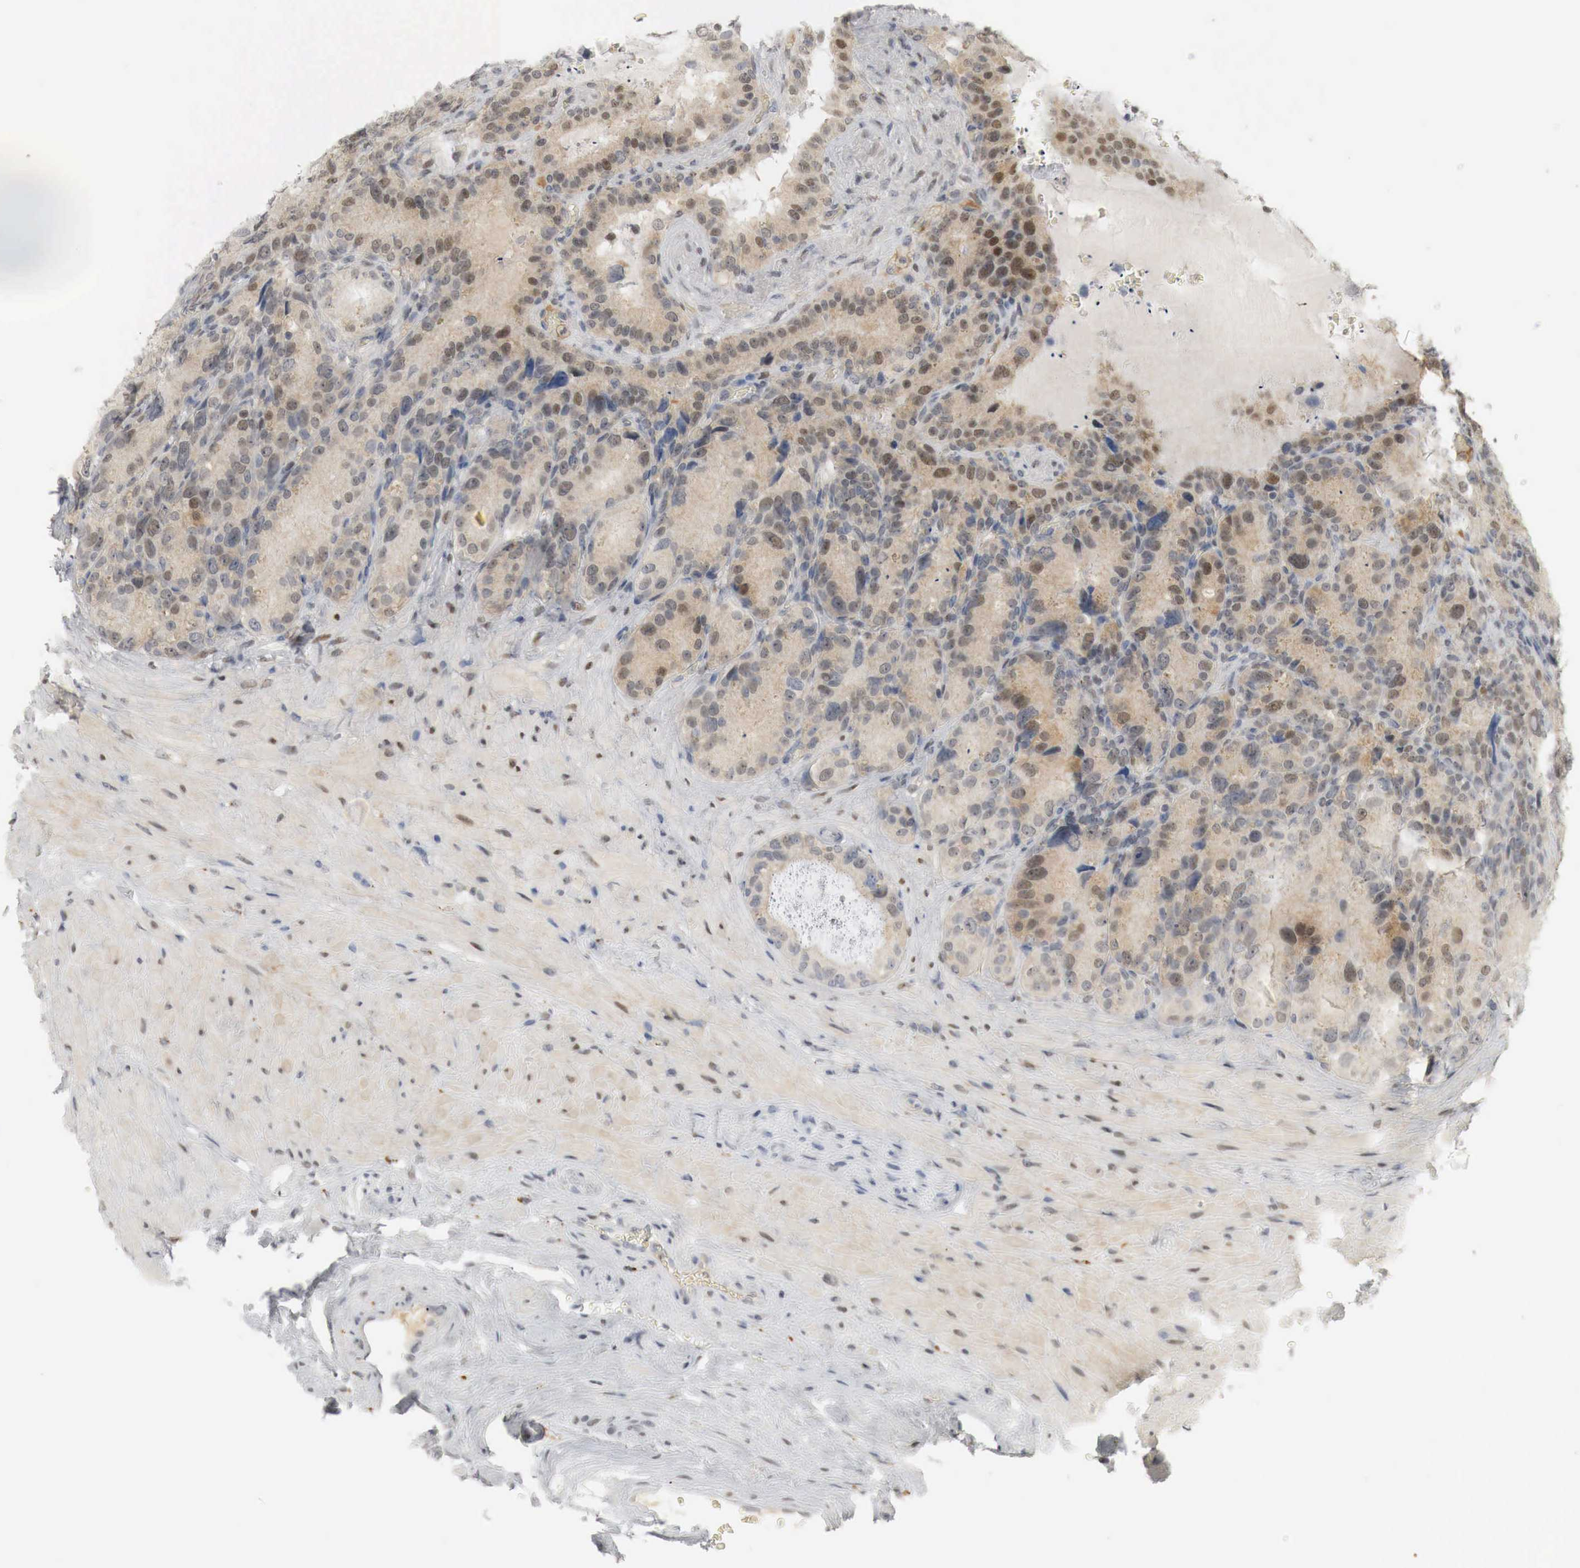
{"staining": {"intensity": "moderate", "quantity": "25%-75%", "location": "cytoplasmic/membranous,nuclear"}, "tissue": "seminal vesicle", "cell_type": "Glandular cells", "image_type": "normal", "snomed": [{"axis": "morphology", "description": "Normal tissue, NOS"}, {"axis": "topography", "description": "Seminal veicle"}], "caption": "Protein analysis of benign seminal vesicle exhibits moderate cytoplasmic/membranous,nuclear expression in about 25%-75% of glandular cells.", "gene": "MYC", "patient": {"sex": "male", "age": 63}}